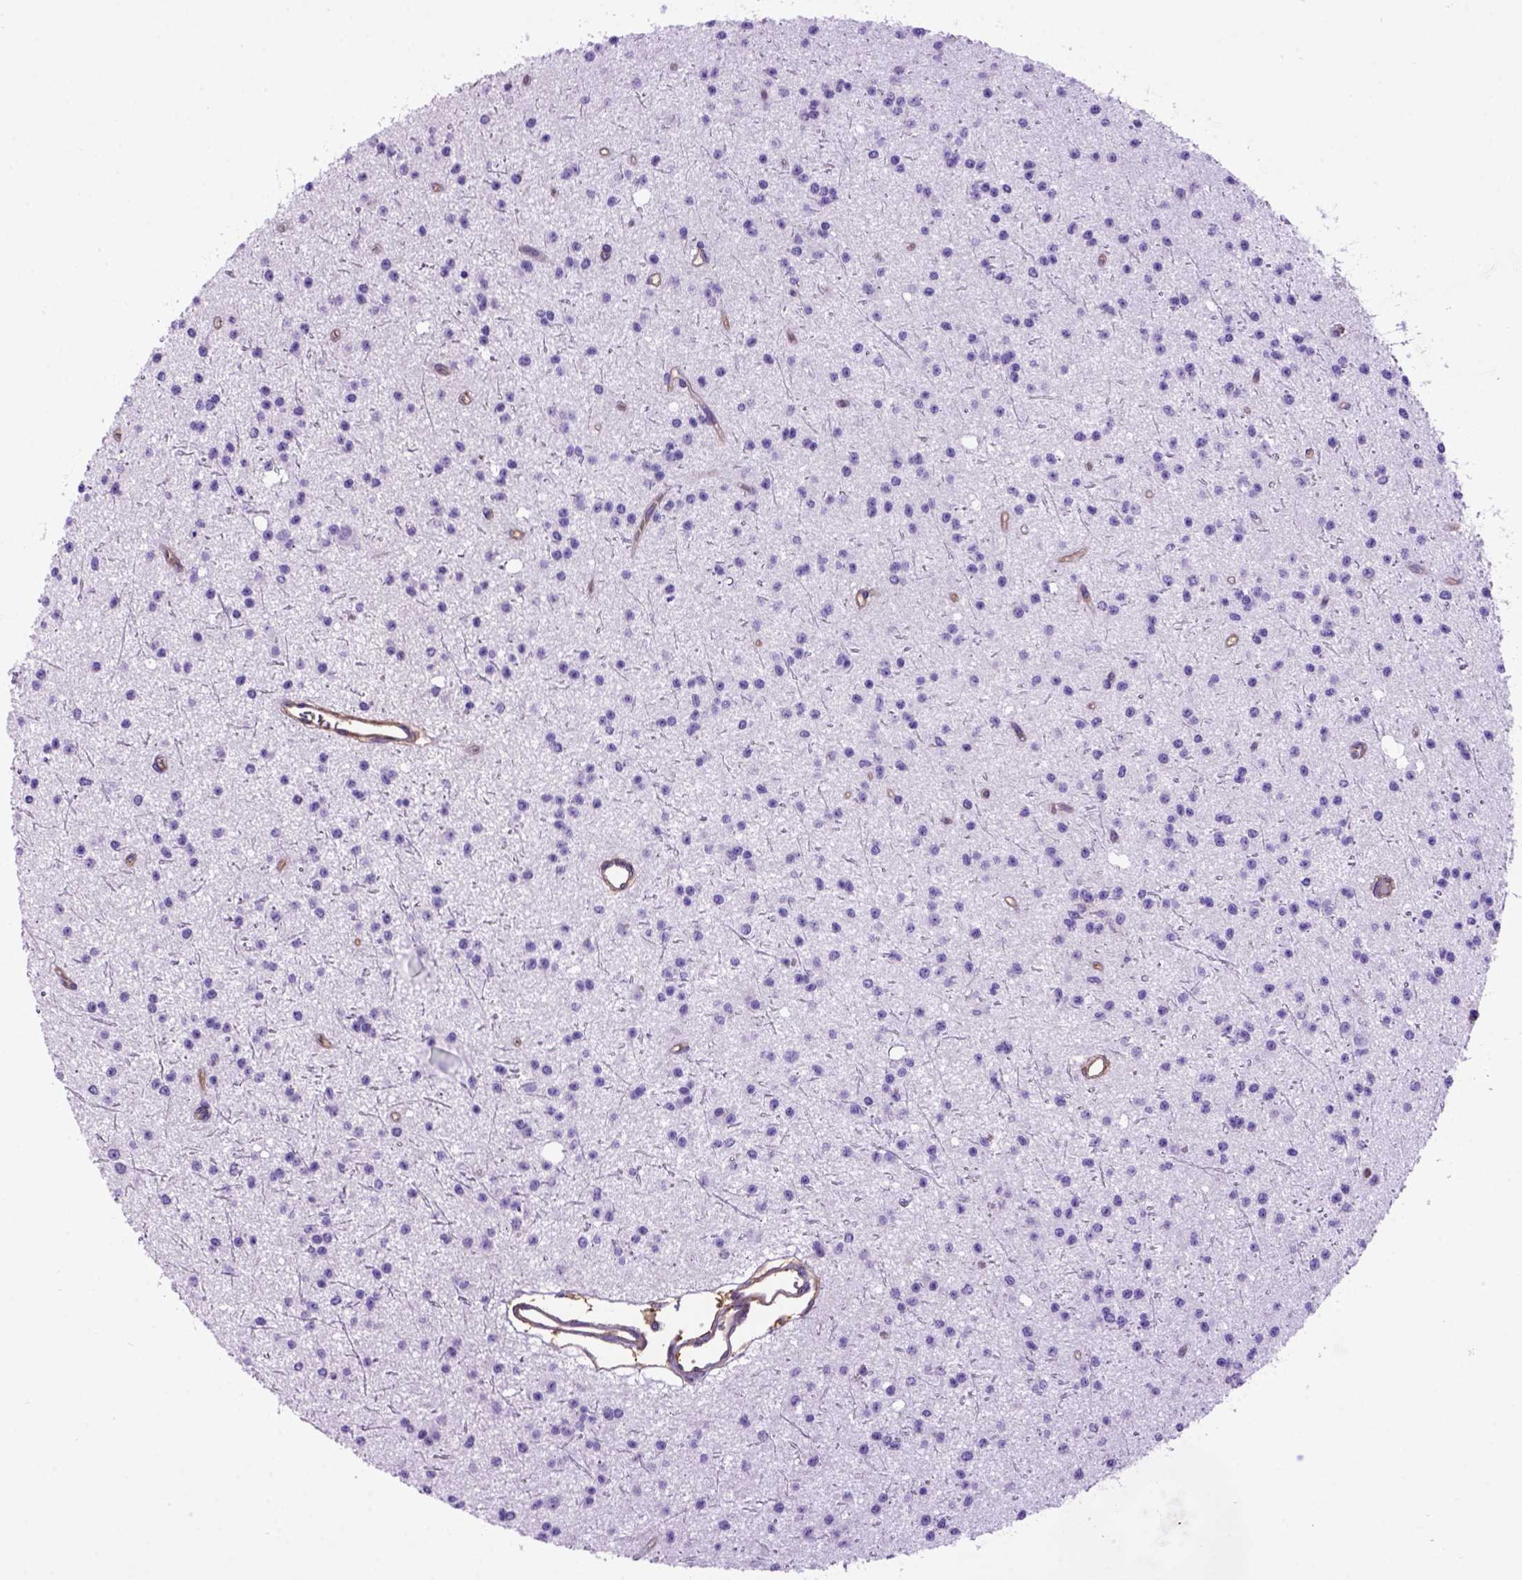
{"staining": {"intensity": "negative", "quantity": "none", "location": "none"}, "tissue": "glioma", "cell_type": "Tumor cells", "image_type": "cancer", "snomed": [{"axis": "morphology", "description": "Glioma, malignant, Low grade"}, {"axis": "topography", "description": "Brain"}], "caption": "A micrograph of human glioma is negative for staining in tumor cells. (Stains: DAB (3,3'-diaminobenzidine) immunohistochemistry with hematoxylin counter stain, Microscopy: brightfield microscopy at high magnification).", "gene": "ENG", "patient": {"sex": "male", "age": 27}}